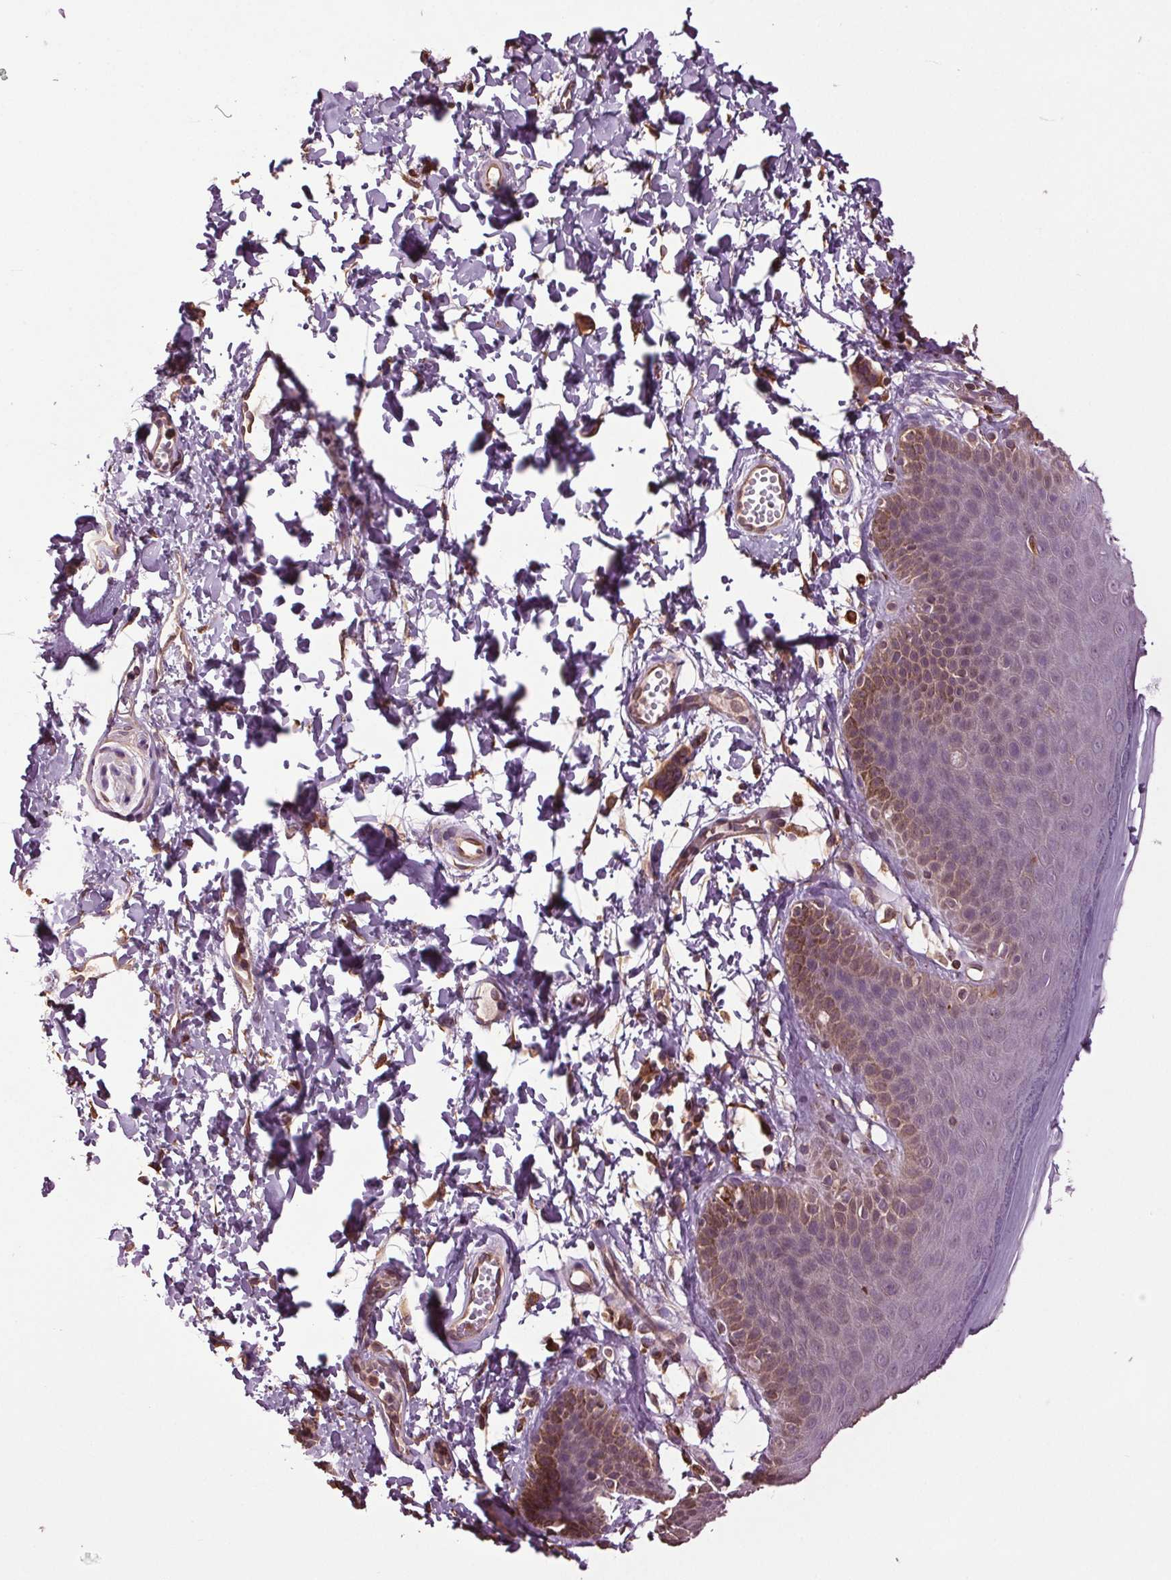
{"staining": {"intensity": "moderate", "quantity": "<25%", "location": "cytoplasmic/membranous"}, "tissue": "skin", "cell_type": "Epidermal cells", "image_type": "normal", "snomed": [{"axis": "morphology", "description": "Normal tissue, NOS"}, {"axis": "topography", "description": "Anal"}], "caption": "Approximately <25% of epidermal cells in unremarkable human skin demonstrate moderate cytoplasmic/membranous protein staining as visualized by brown immunohistochemical staining.", "gene": "RNPEP", "patient": {"sex": "male", "age": 53}}